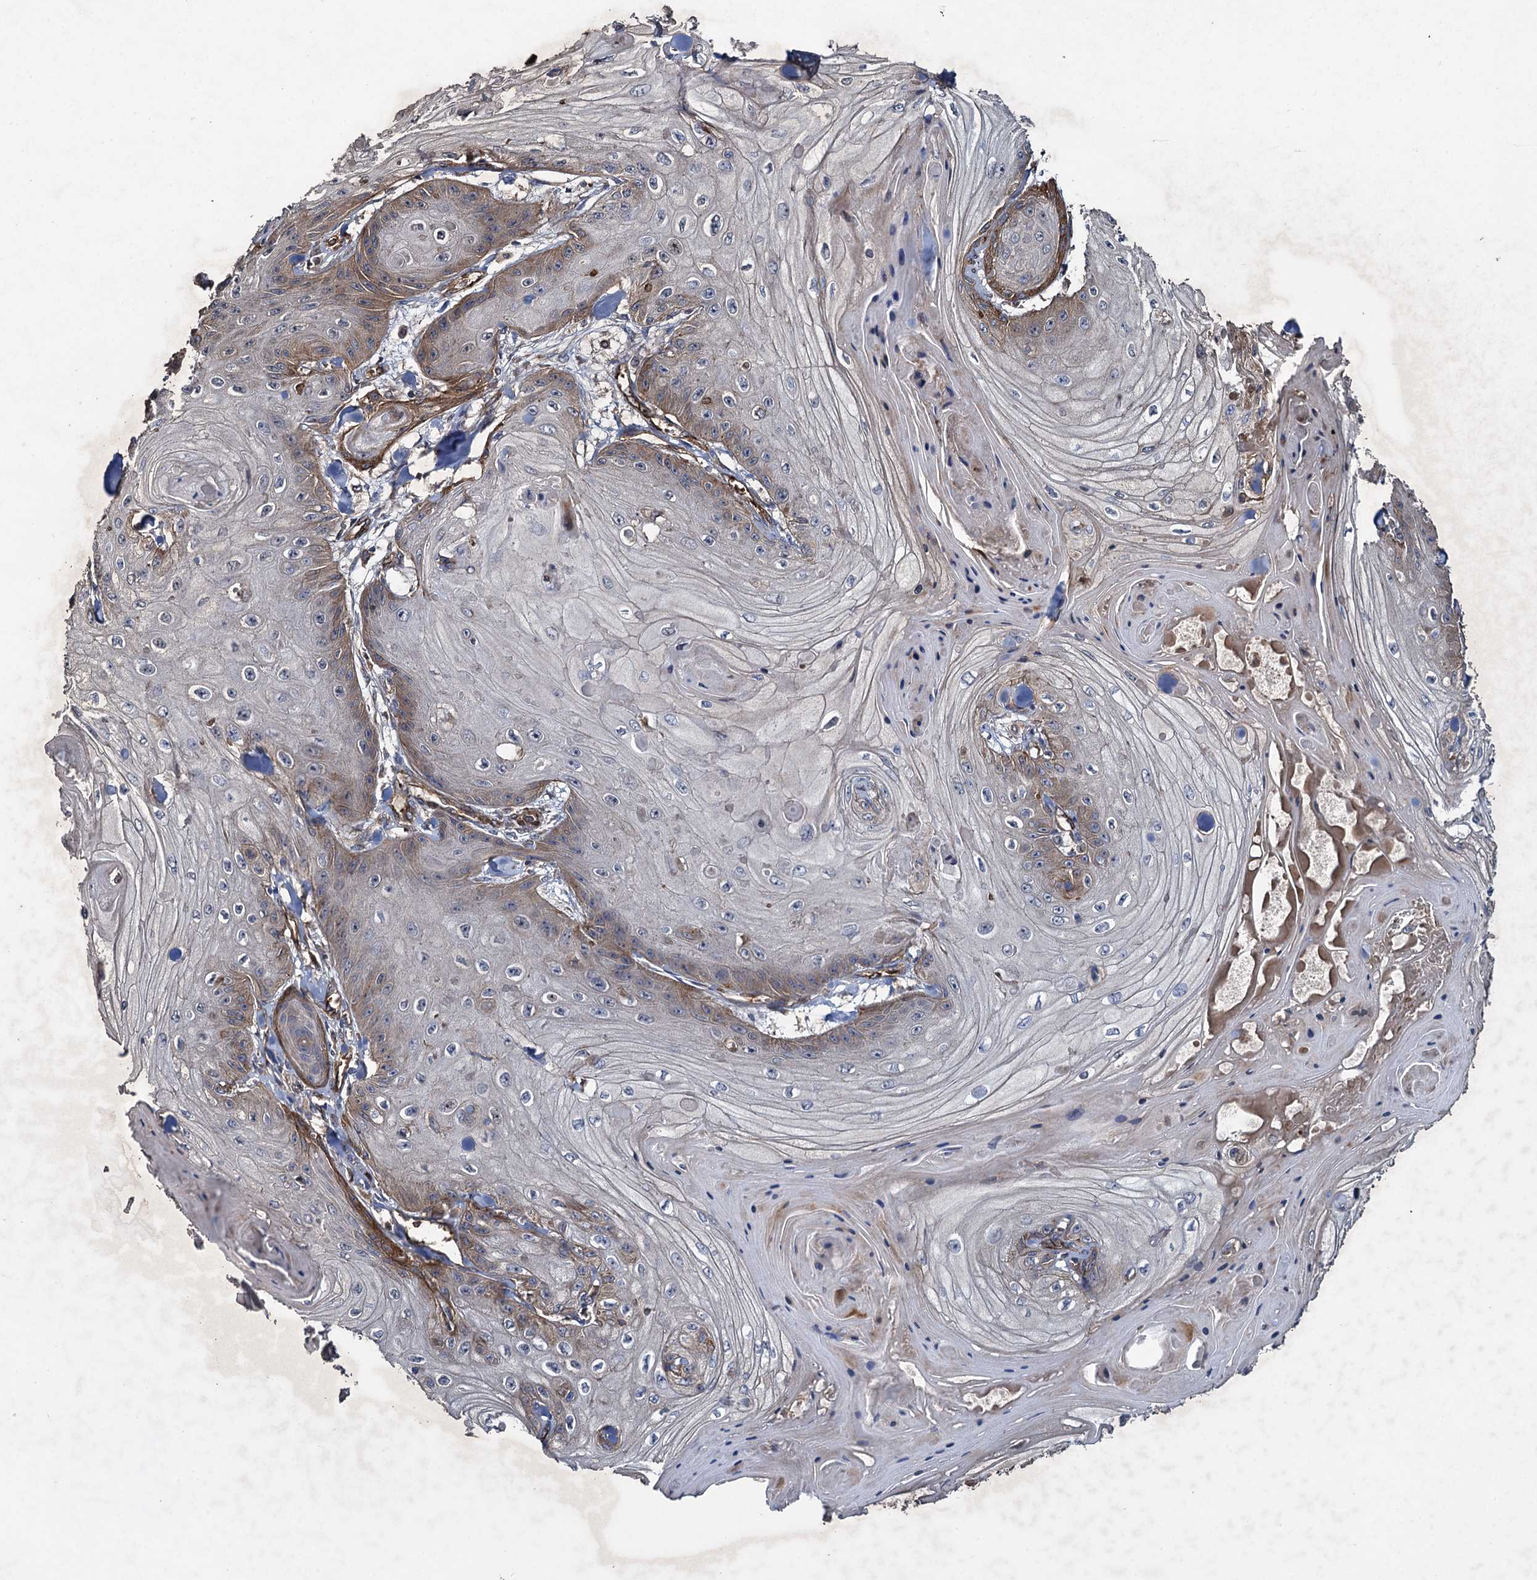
{"staining": {"intensity": "weak", "quantity": "<25%", "location": "cytoplasmic/membranous"}, "tissue": "skin cancer", "cell_type": "Tumor cells", "image_type": "cancer", "snomed": [{"axis": "morphology", "description": "Squamous cell carcinoma, NOS"}, {"axis": "topography", "description": "Skin"}], "caption": "Micrograph shows no significant protein expression in tumor cells of skin squamous cell carcinoma. (Immunohistochemistry (ihc), brightfield microscopy, high magnification).", "gene": "TXNDC11", "patient": {"sex": "male", "age": 74}}